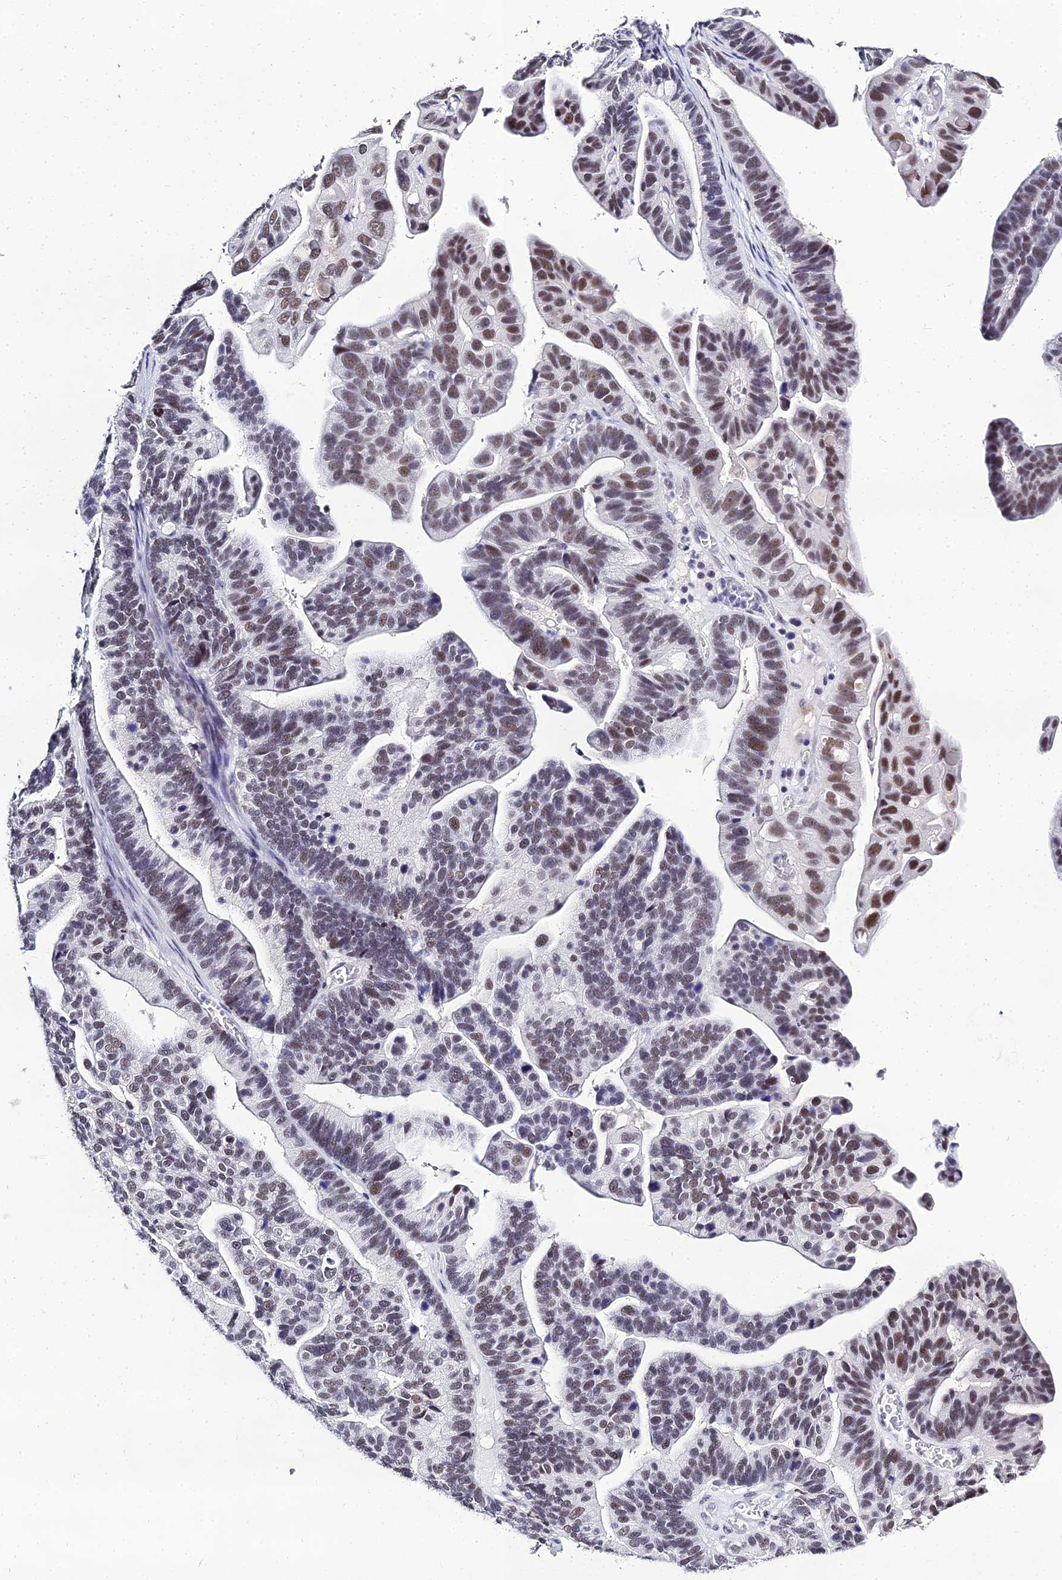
{"staining": {"intensity": "moderate", "quantity": "25%-75%", "location": "nuclear"}, "tissue": "ovarian cancer", "cell_type": "Tumor cells", "image_type": "cancer", "snomed": [{"axis": "morphology", "description": "Cystadenocarcinoma, serous, NOS"}, {"axis": "topography", "description": "Ovary"}], "caption": "Ovarian cancer (serous cystadenocarcinoma) stained with a protein marker exhibits moderate staining in tumor cells.", "gene": "PPP4R2", "patient": {"sex": "female", "age": 56}}